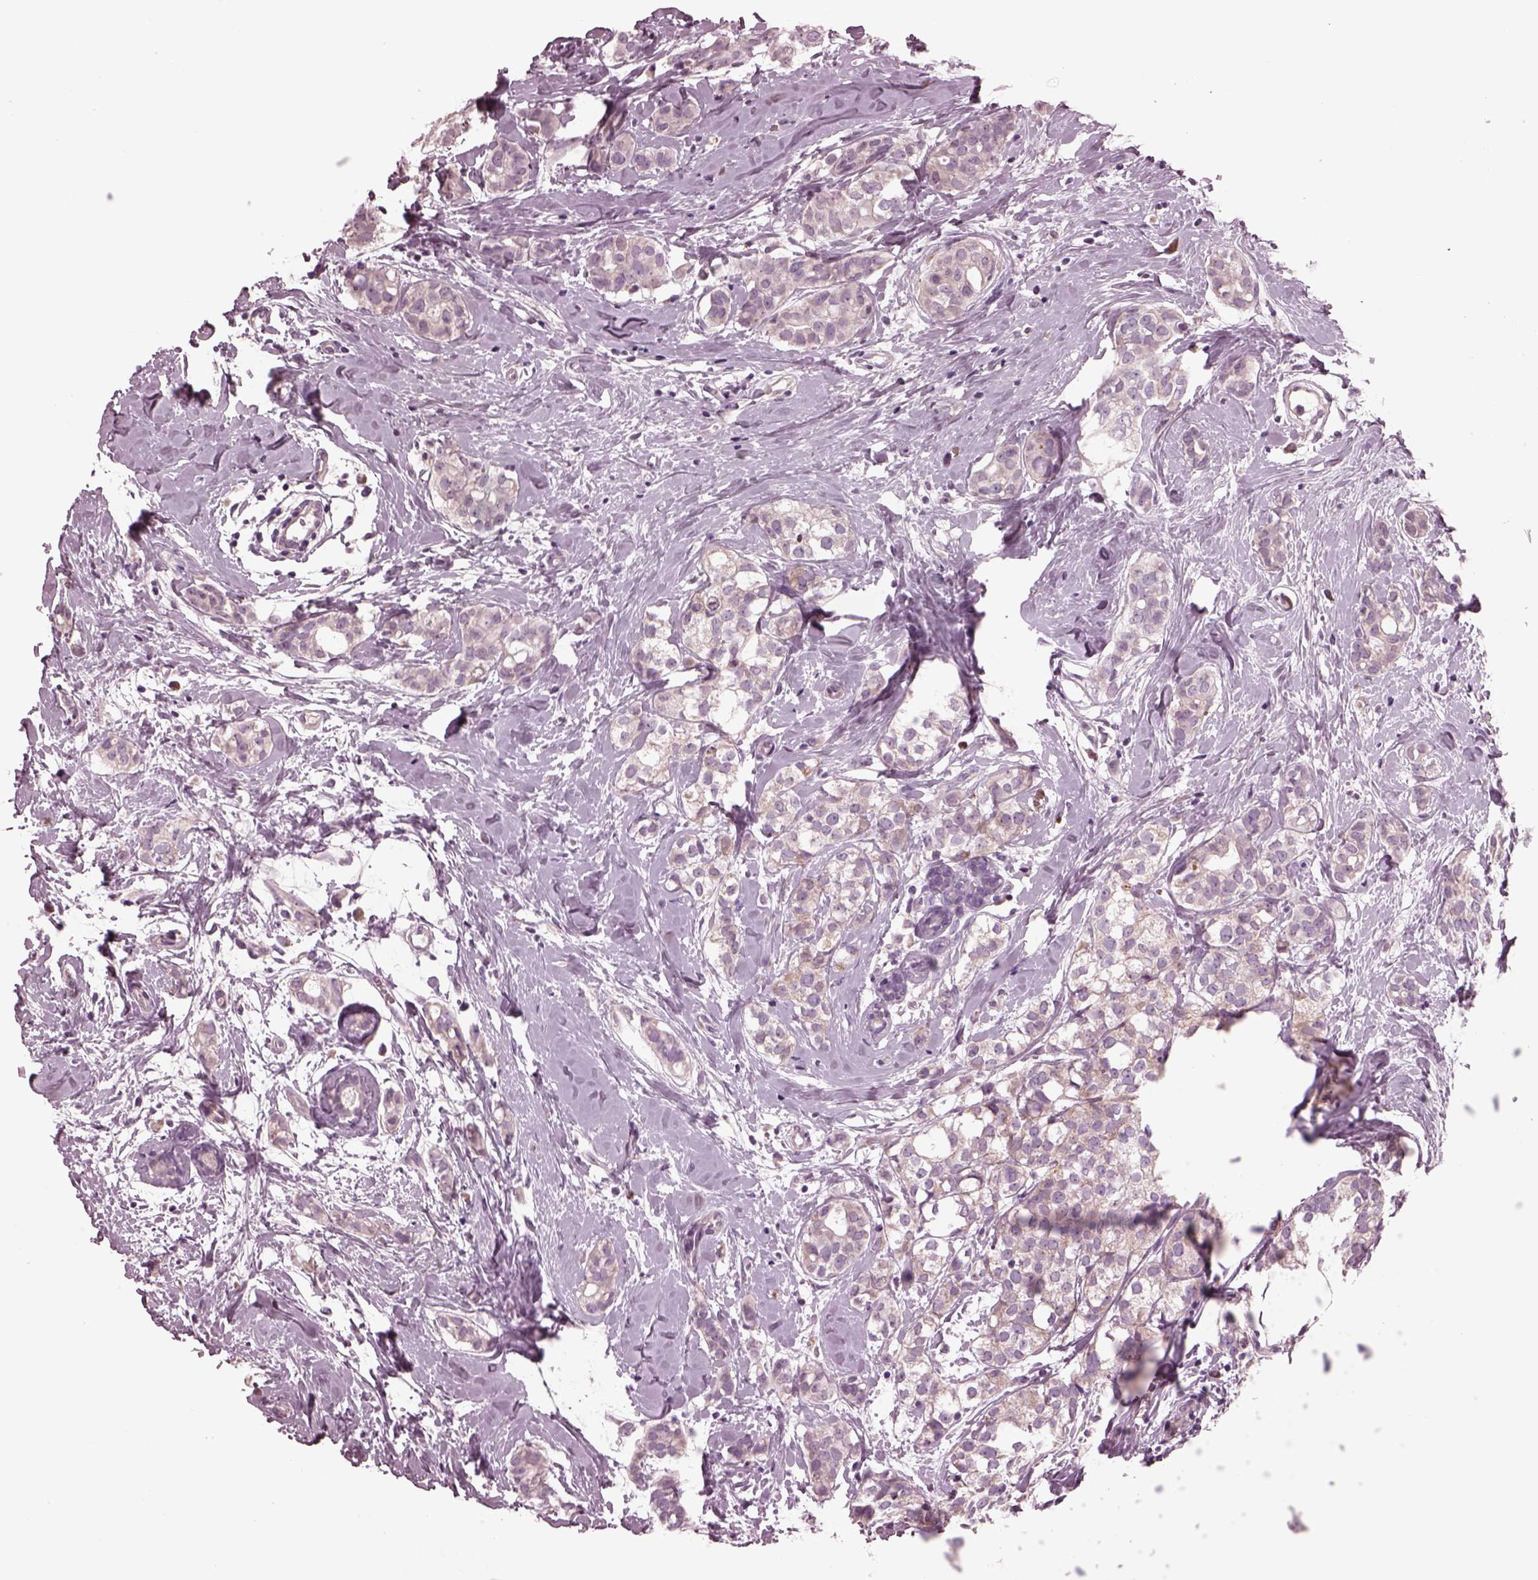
{"staining": {"intensity": "weak", "quantity": "25%-75%", "location": "cytoplasmic/membranous"}, "tissue": "breast cancer", "cell_type": "Tumor cells", "image_type": "cancer", "snomed": [{"axis": "morphology", "description": "Duct carcinoma"}, {"axis": "topography", "description": "Breast"}], "caption": "The immunohistochemical stain highlights weak cytoplasmic/membranous expression in tumor cells of breast cancer tissue. (DAB IHC, brown staining for protein, blue staining for nuclei).", "gene": "AP4M1", "patient": {"sex": "female", "age": 40}}